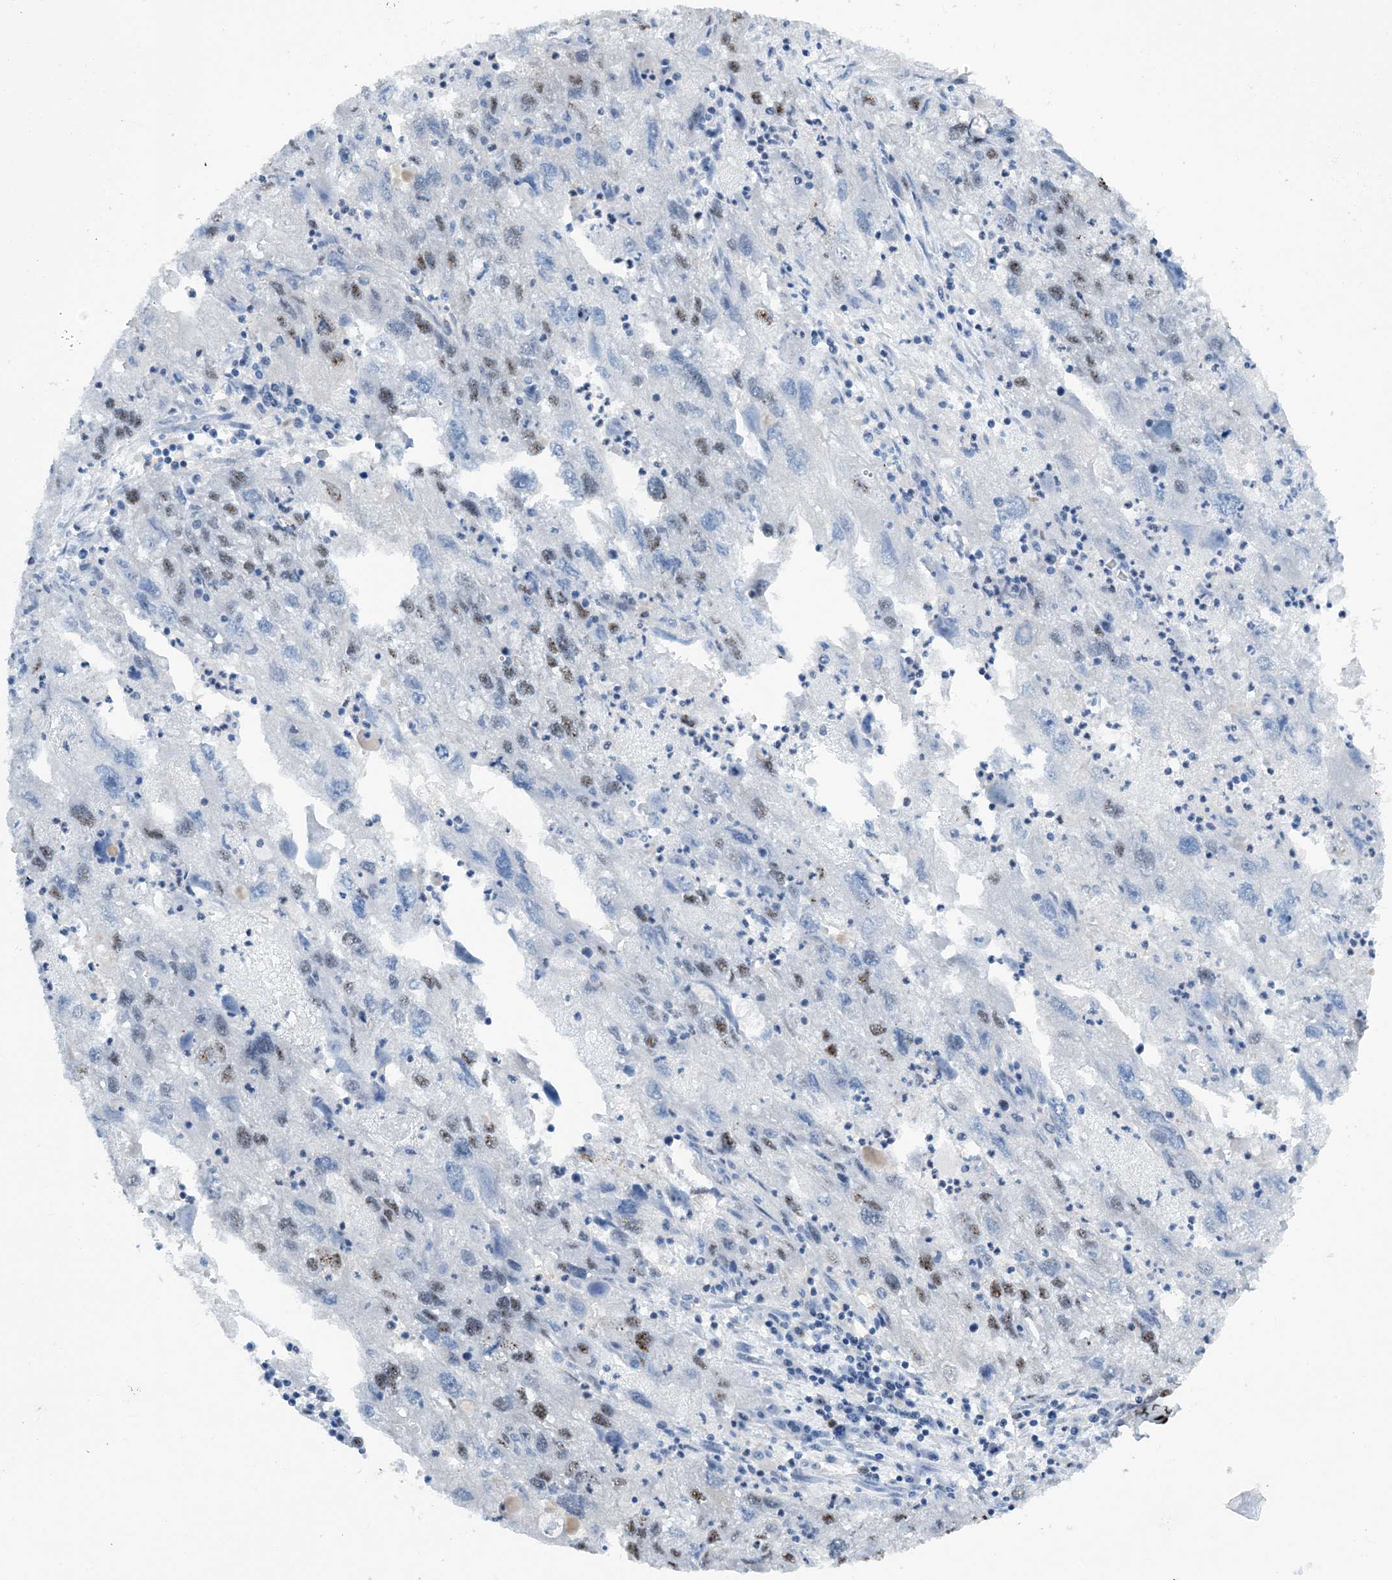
{"staining": {"intensity": "strong", "quantity": "25%-75%", "location": "nuclear"}, "tissue": "endometrial cancer", "cell_type": "Tumor cells", "image_type": "cancer", "snomed": [{"axis": "morphology", "description": "Adenocarcinoma, NOS"}, {"axis": "topography", "description": "Endometrium"}], "caption": "An image of endometrial cancer stained for a protein reveals strong nuclear brown staining in tumor cells.", "gene": "HEMK1", "patient": {"sex": "female", "age": 49}}